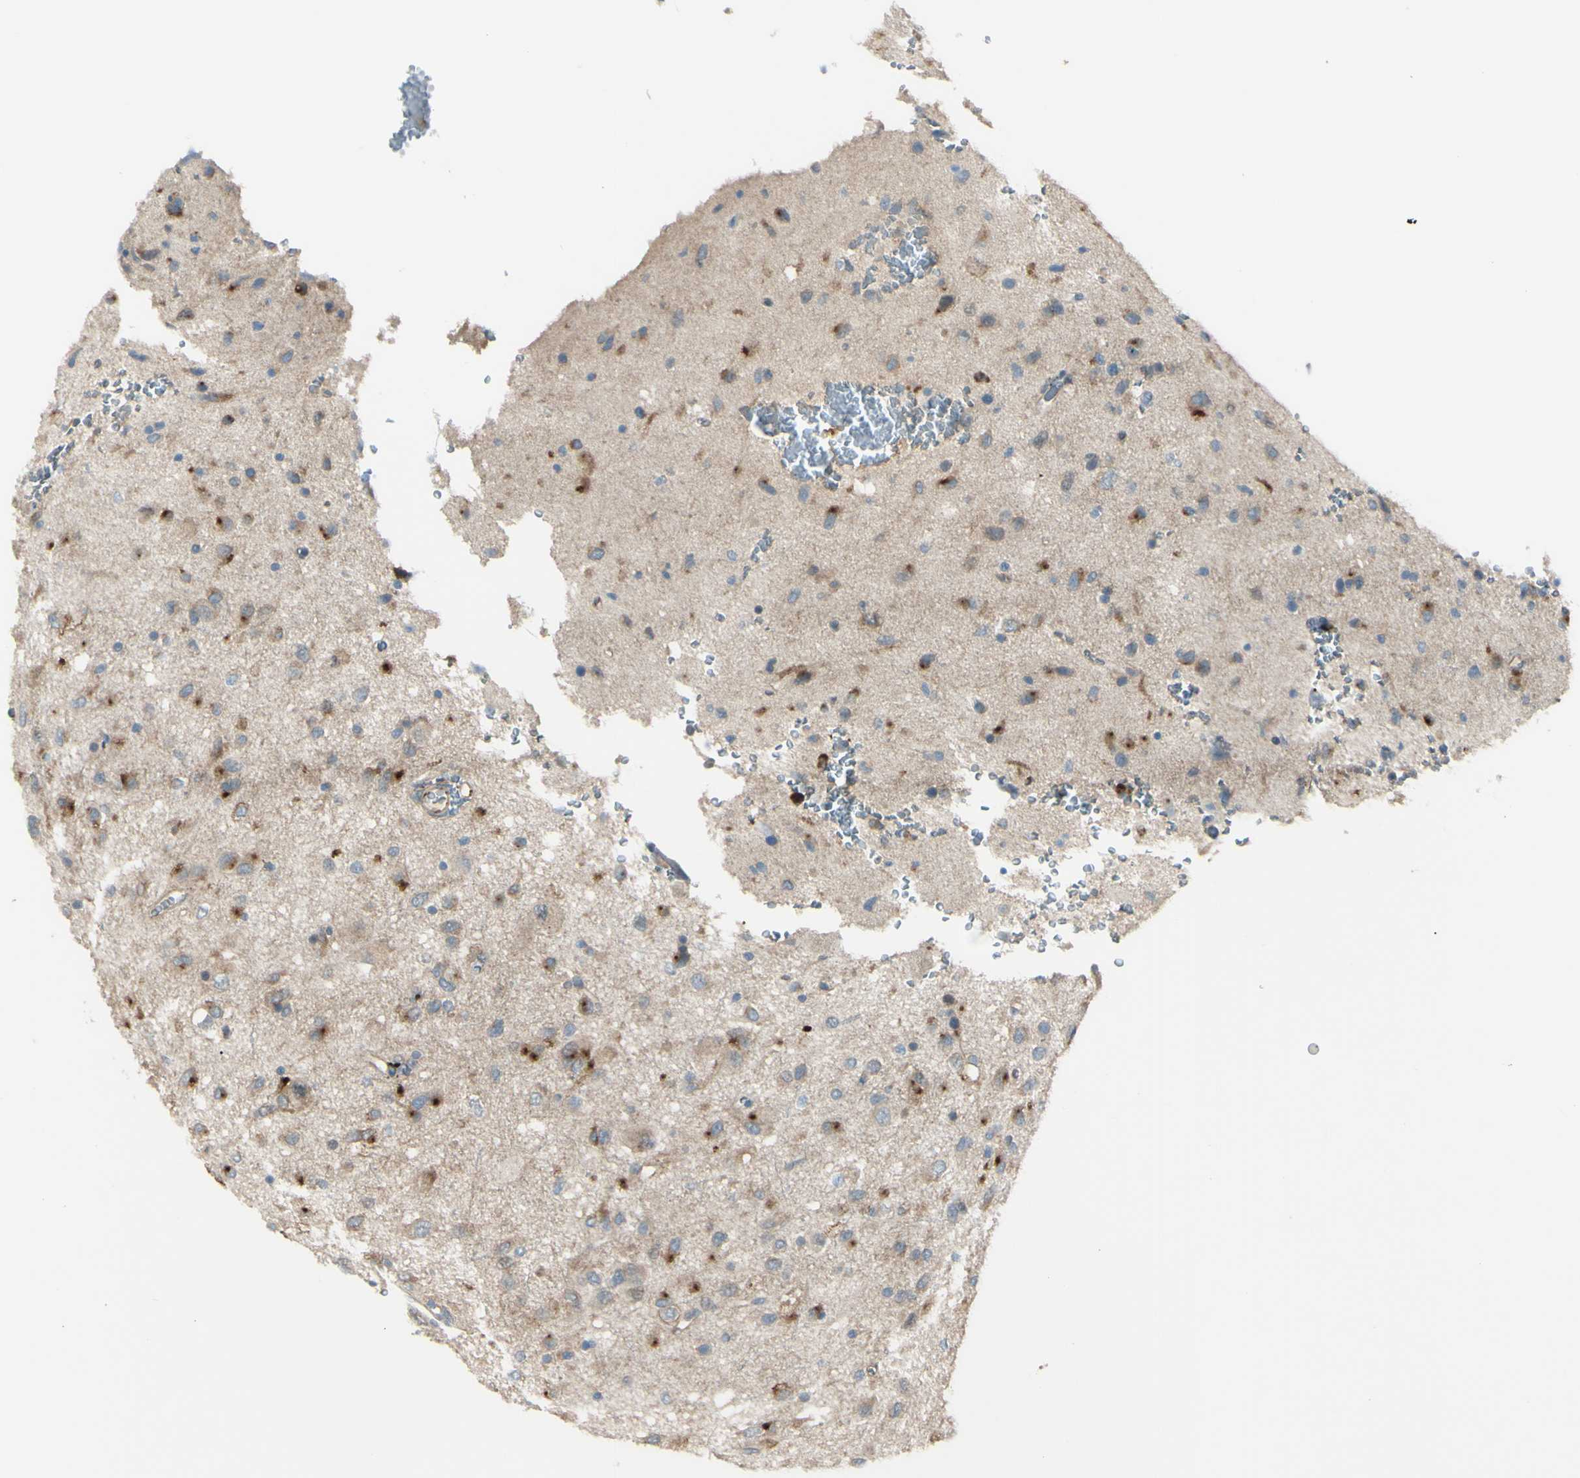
{"staining": {"intensity": "strong", "quantity": "25%-75%", "location": "cytoplasmic/membranous"}, "tissue": "glioma", "cell_type": "Tumor cells", "image_type": "cancer", "snomed": [{"axis": "morphology", "description": "Glioma, malignant, Low grade"}, {"axis": "topography", "description": "Brain"}], "caption": "Immunohistochemistry of glioma demonstrates high levels of strong cytoplasmic/membranous positivity in approximately 25%-75% of tumor cells. (DAB IHC with brightfield microscopy, high magnification).", "gene": "LMTK2", "patient": {"sex": "male", "age": 77}}